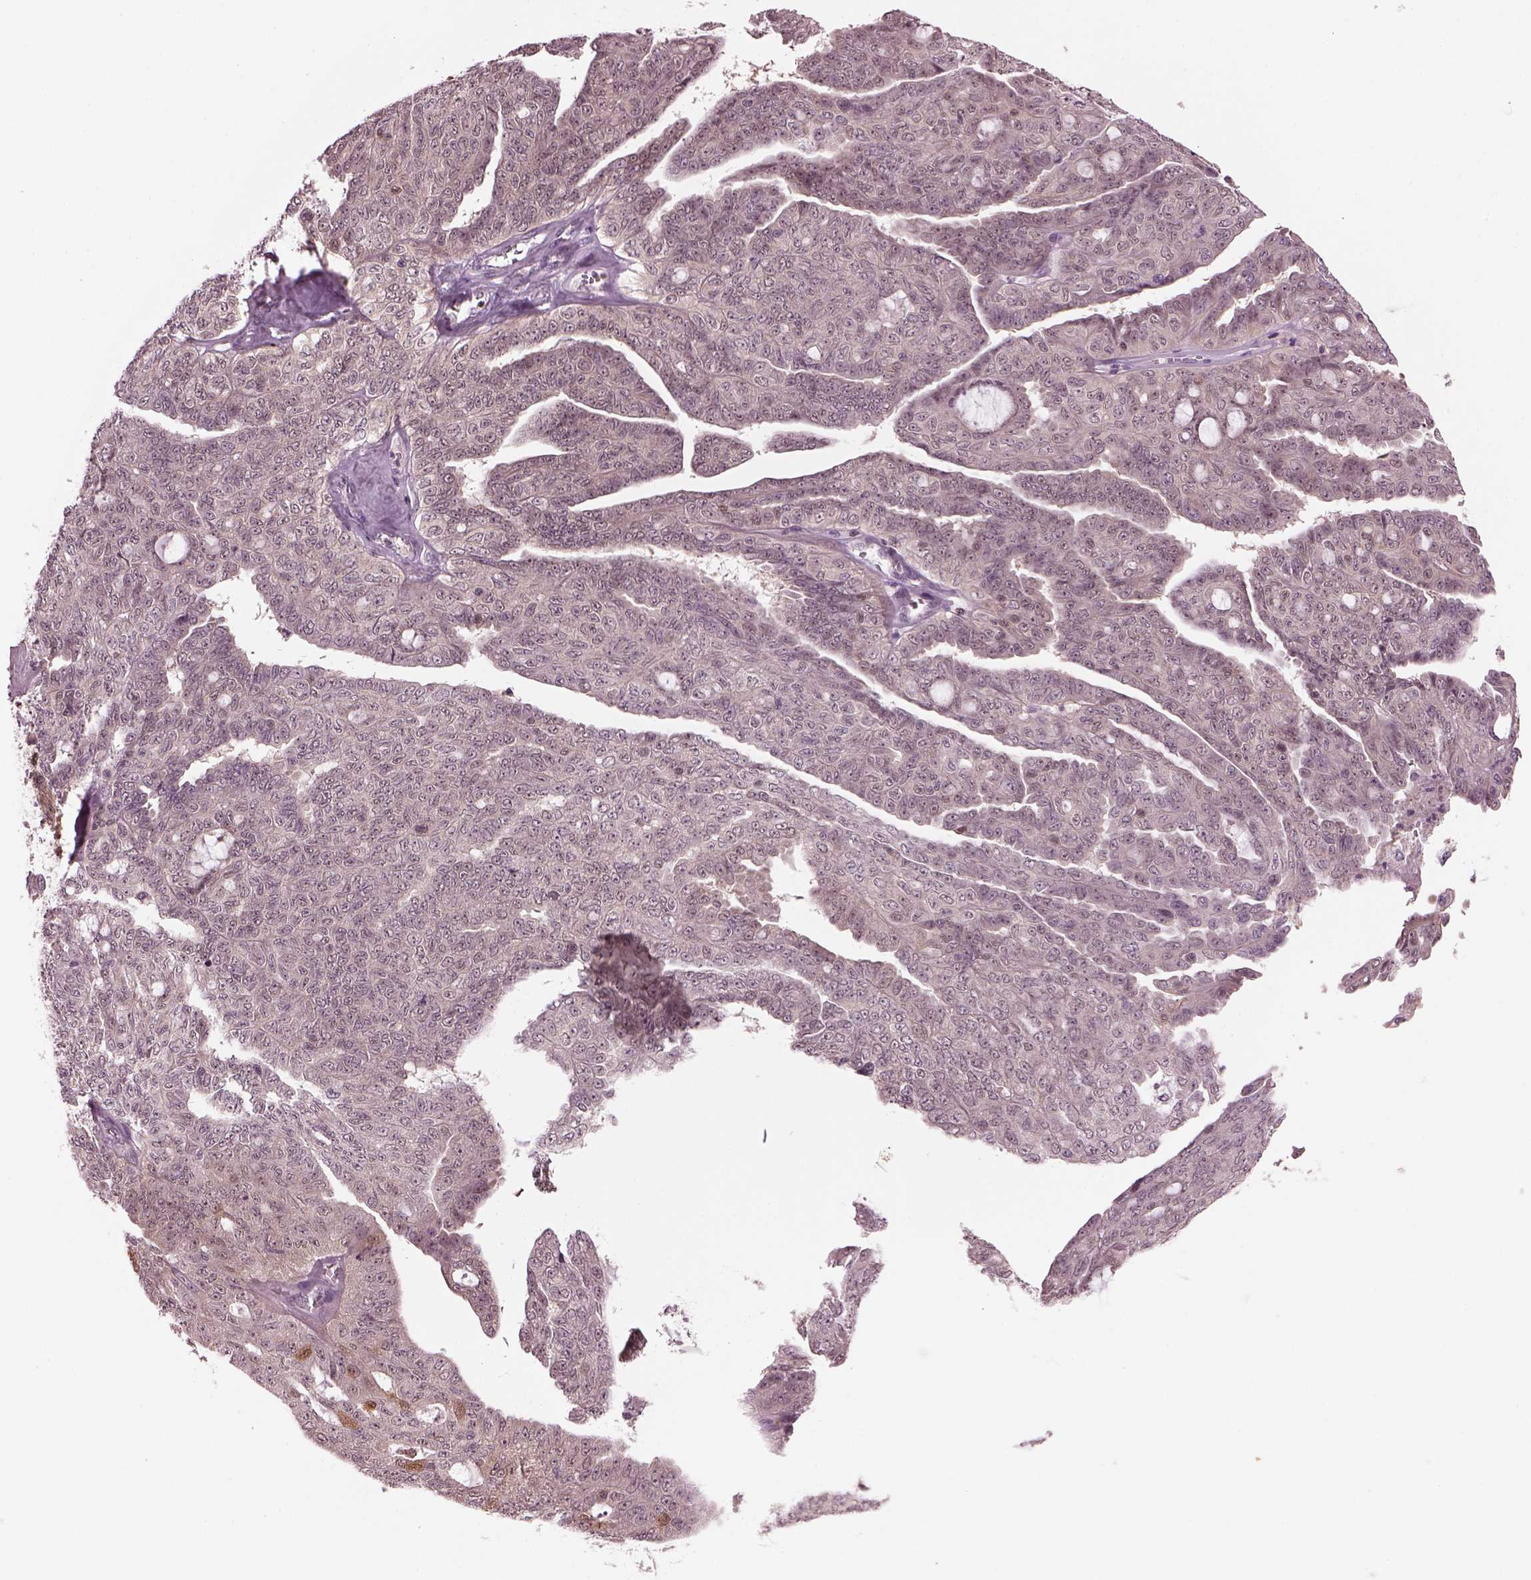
{"staining": {"intensity": "negative", "quantity": "none", "location": "none"}, "tissue": "ovarian cancer", "cell_type": "Tumor cells", "image_type": "cancer", "snomed": [{"axis": "morphology", "description": "Cystadenocarcinoma, serous, NOS"}, {"axis": "topography", "description": "Ovary"}], "caption": "Tumor cells are negative for protein expression in human ovarian cancer.", "gene": "SRI", "patient": {"sex": "female", "age": 71}}